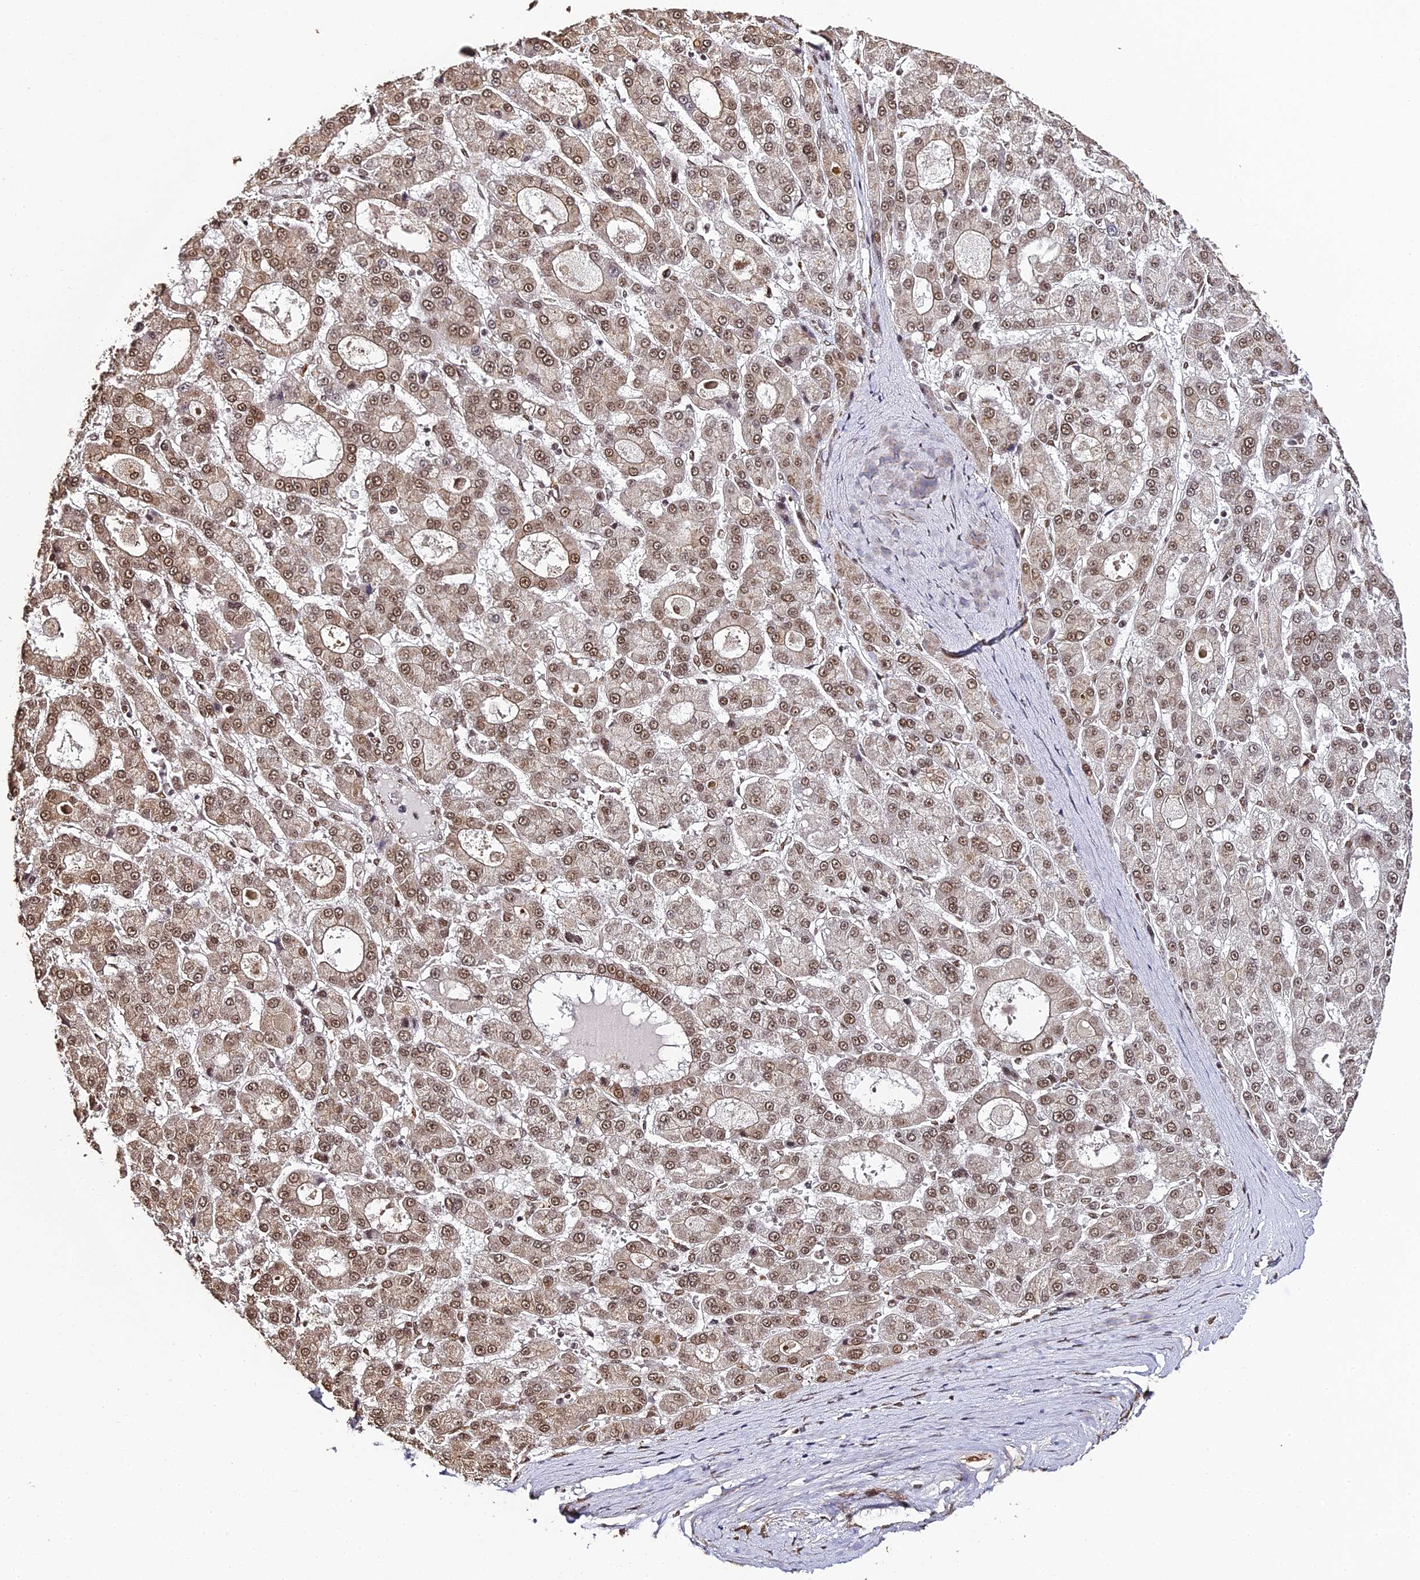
{"staining": {"intensity": "moderate", "quantity": ">75%", "location": "nuclear"}, "tissue": "liver cancer", "cell_type": "Tumor cells", "image_type": "cancer", "snomed": [{"axis": "morphology", "description": "Carcinoma, Hepatocellular, NOS"}, {"axis": "topography", "description": "Liver"}], "caption": "Tumor cells show moderate nuclear expression in approximately >75% of cells in hepatocellular carcinoma (liver).", "gene": "HNRNPA1", "patient": {"sex": "male", "age": 70}}